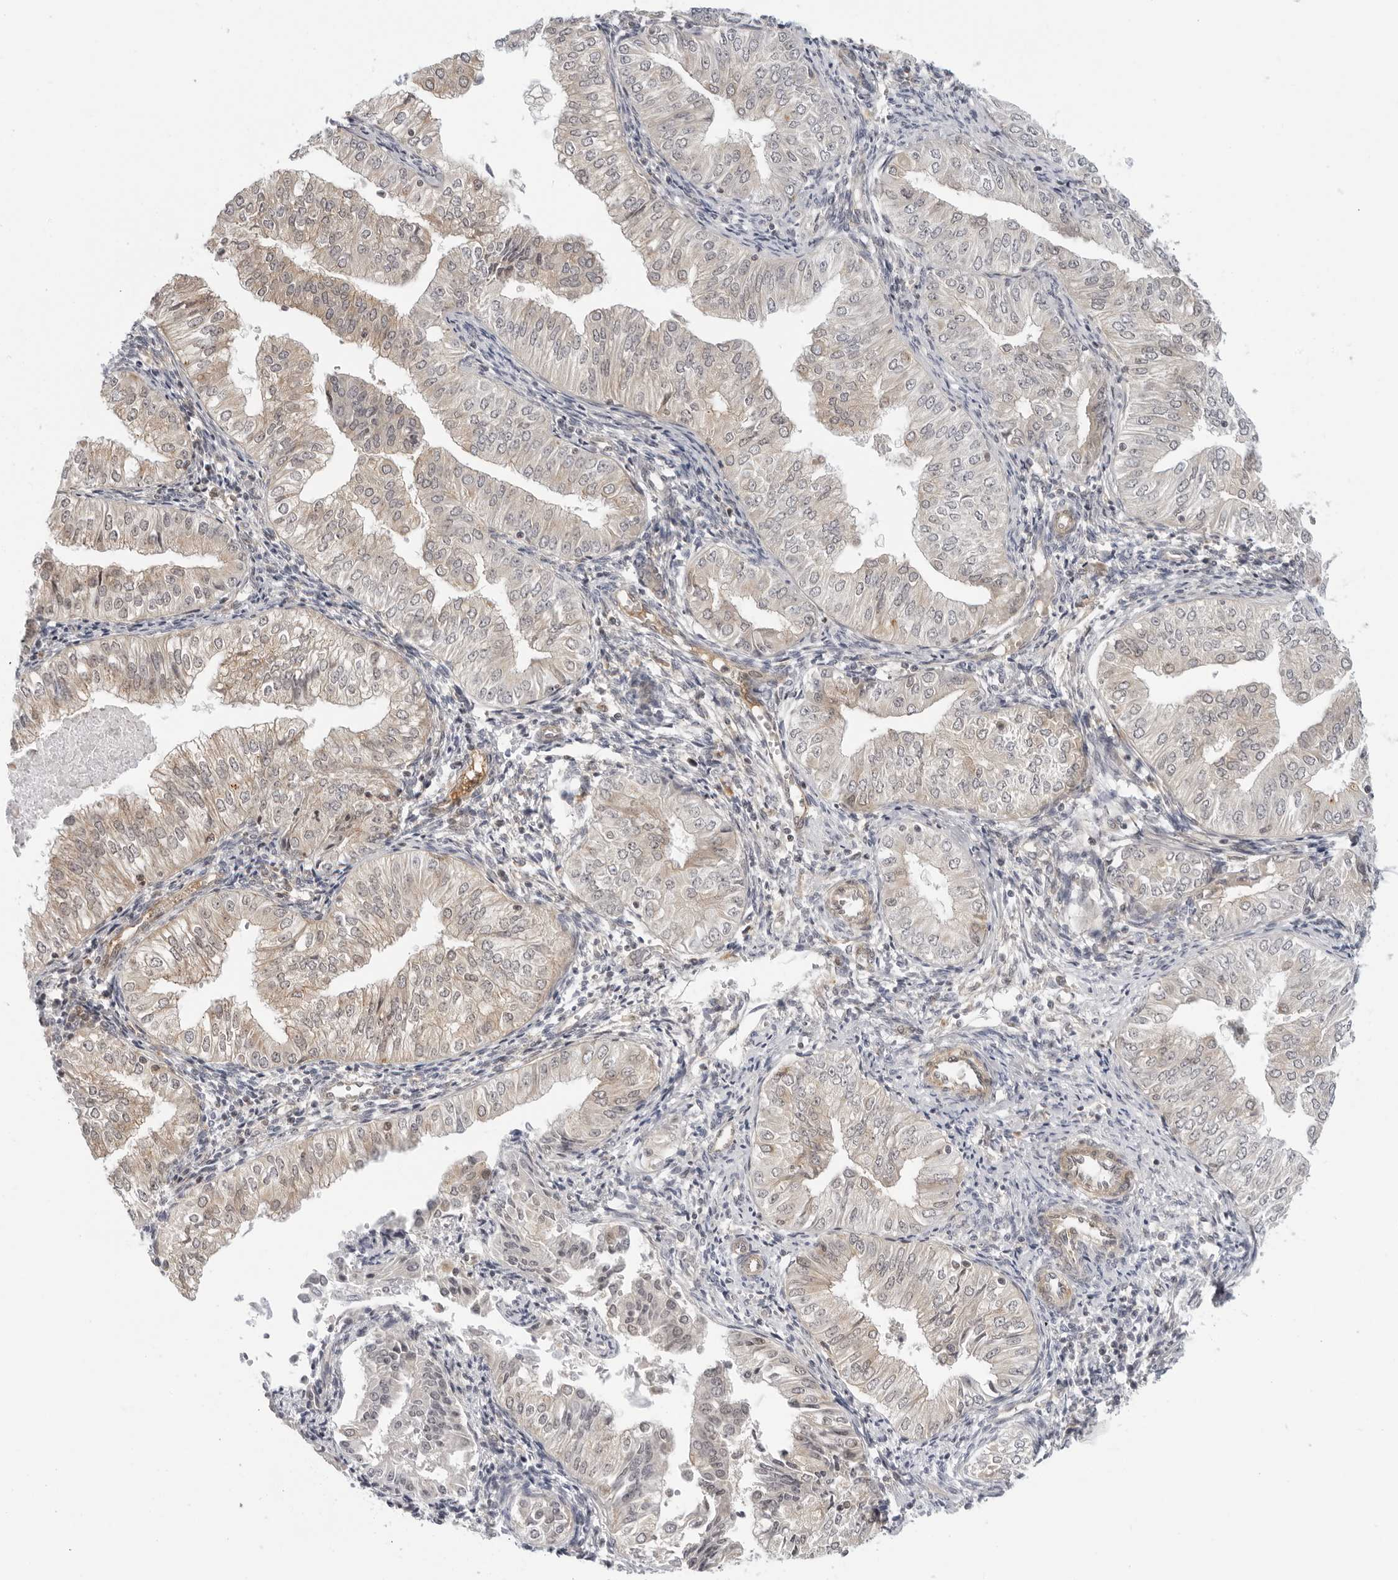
{"staining": {"intensity": "moderate", "quantity": "<25%", "location": "cytoplasmic/membranous"}, "tissue": "endometrial cancer", "cell_type": "Tumor cells", "image_type": "cancer", "snomed": [{"axis": "morphology", "description": "Normal tissue, NOS"}, {"axis": "morphology", "description": "Adenocarcinoma, NOS"}, {"axis": "topography", "description": "Endometrium"}], "caption": "Immunohistochemical staining of human endometrial cancer displays moderate cytoplasmic/membranous protein positivity in about <25% of tumor cells.", "gene": "SUGCT", "patient": {"sex": "female", "age": 53}}